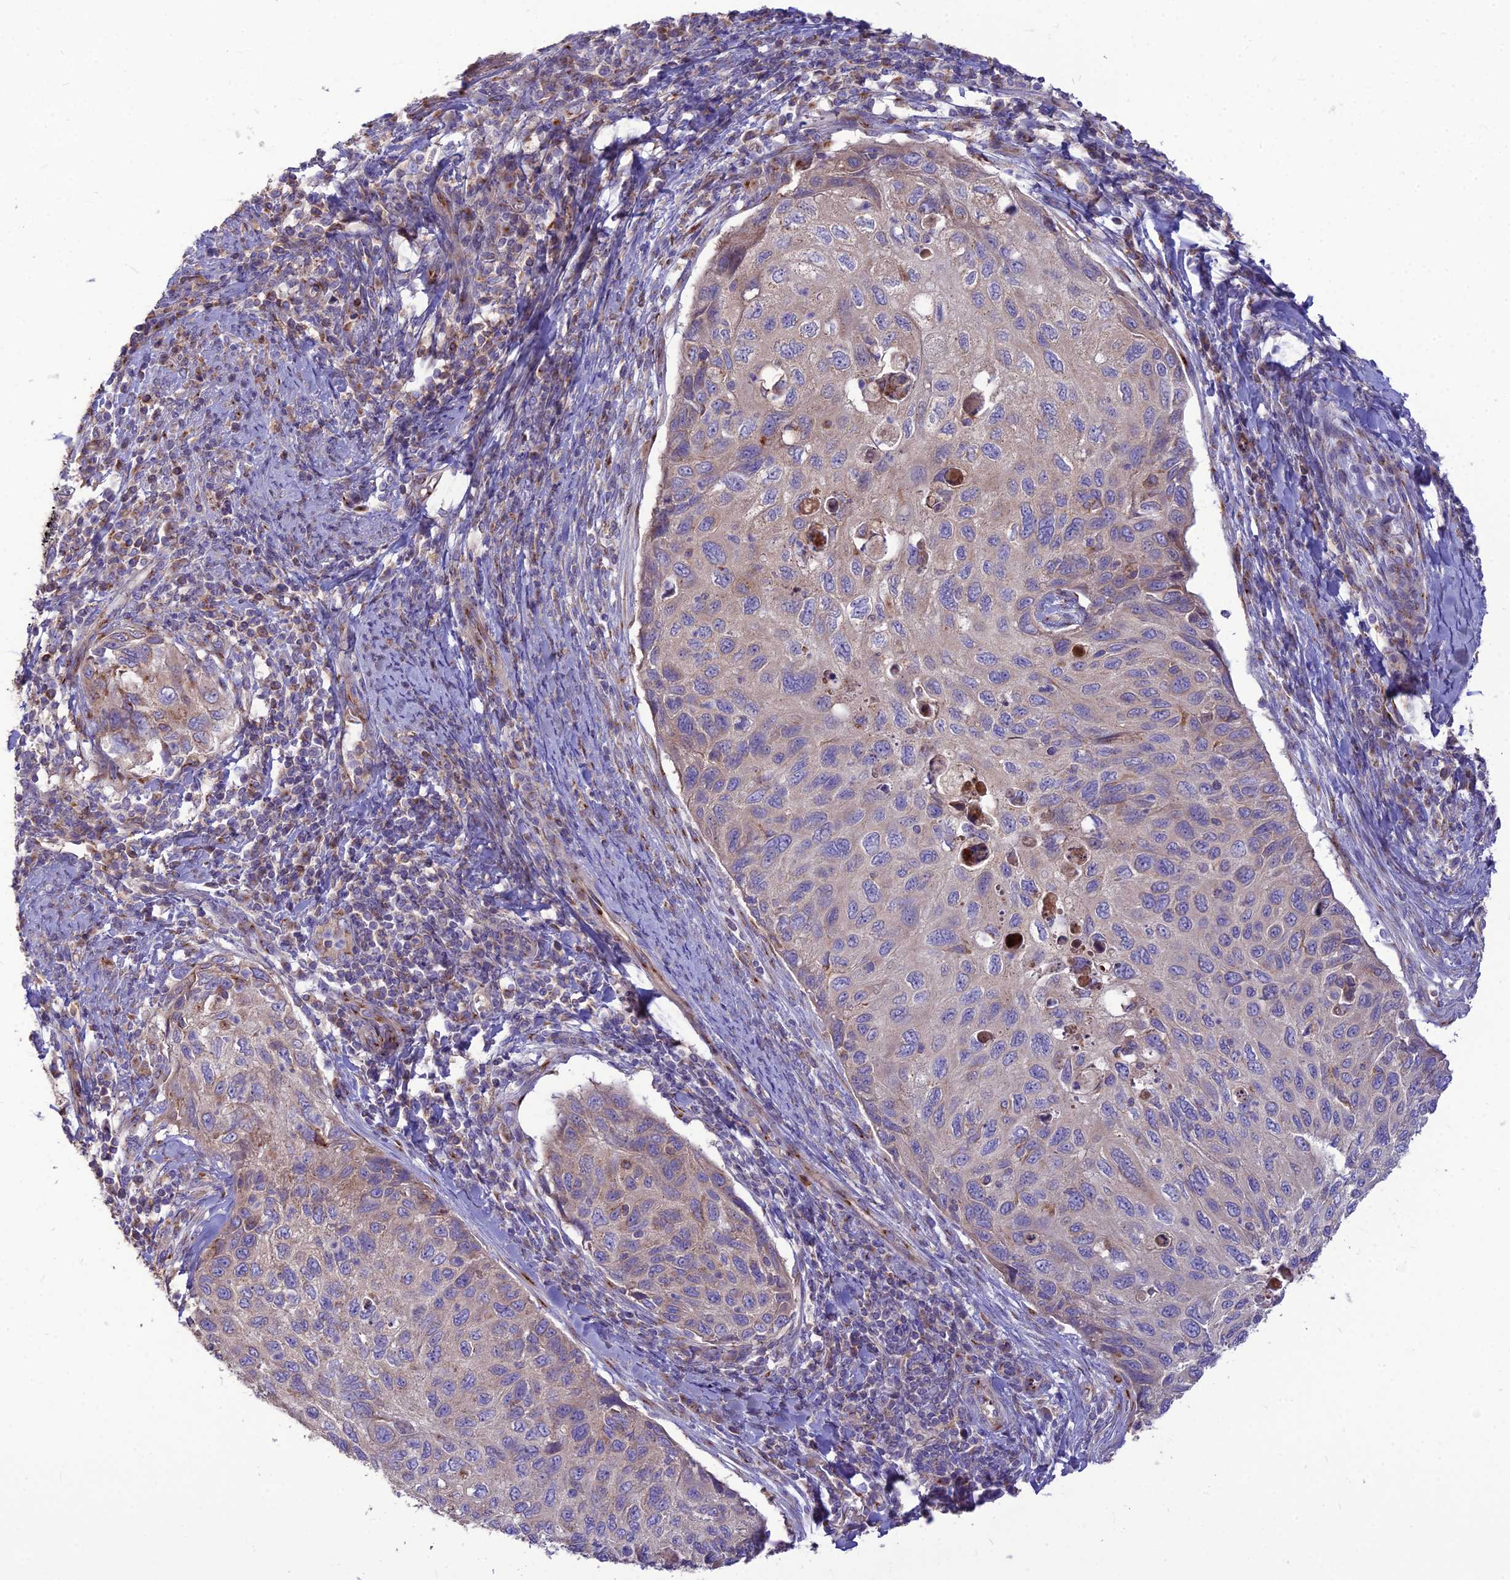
{"staining": {"intensity": "weak", "quantity": "<25%", "location": "cytoplasmic/membranous"}, "tissue": "cervical cancer", "cell_type": "Tumor cells", "image_type": "cancer", "snomed": [{"axis": "morphology", "description": "Squamous cell carcinoma, NOS"}, {"axis": "topography", "description": "Cervix"}], "caption": "A high-resolution image shows immunohistochemistry staining of cervical cancer (squamous cell carcinoma), which exhibits no significant positivity in tumor cells. Brightfield microscopy of IHC stained with DAB (brown) and hematoxylin (blue), captured at high magnification.", "gene": "SPRYD7", "patient": {"sex": "female", "age": 70}}